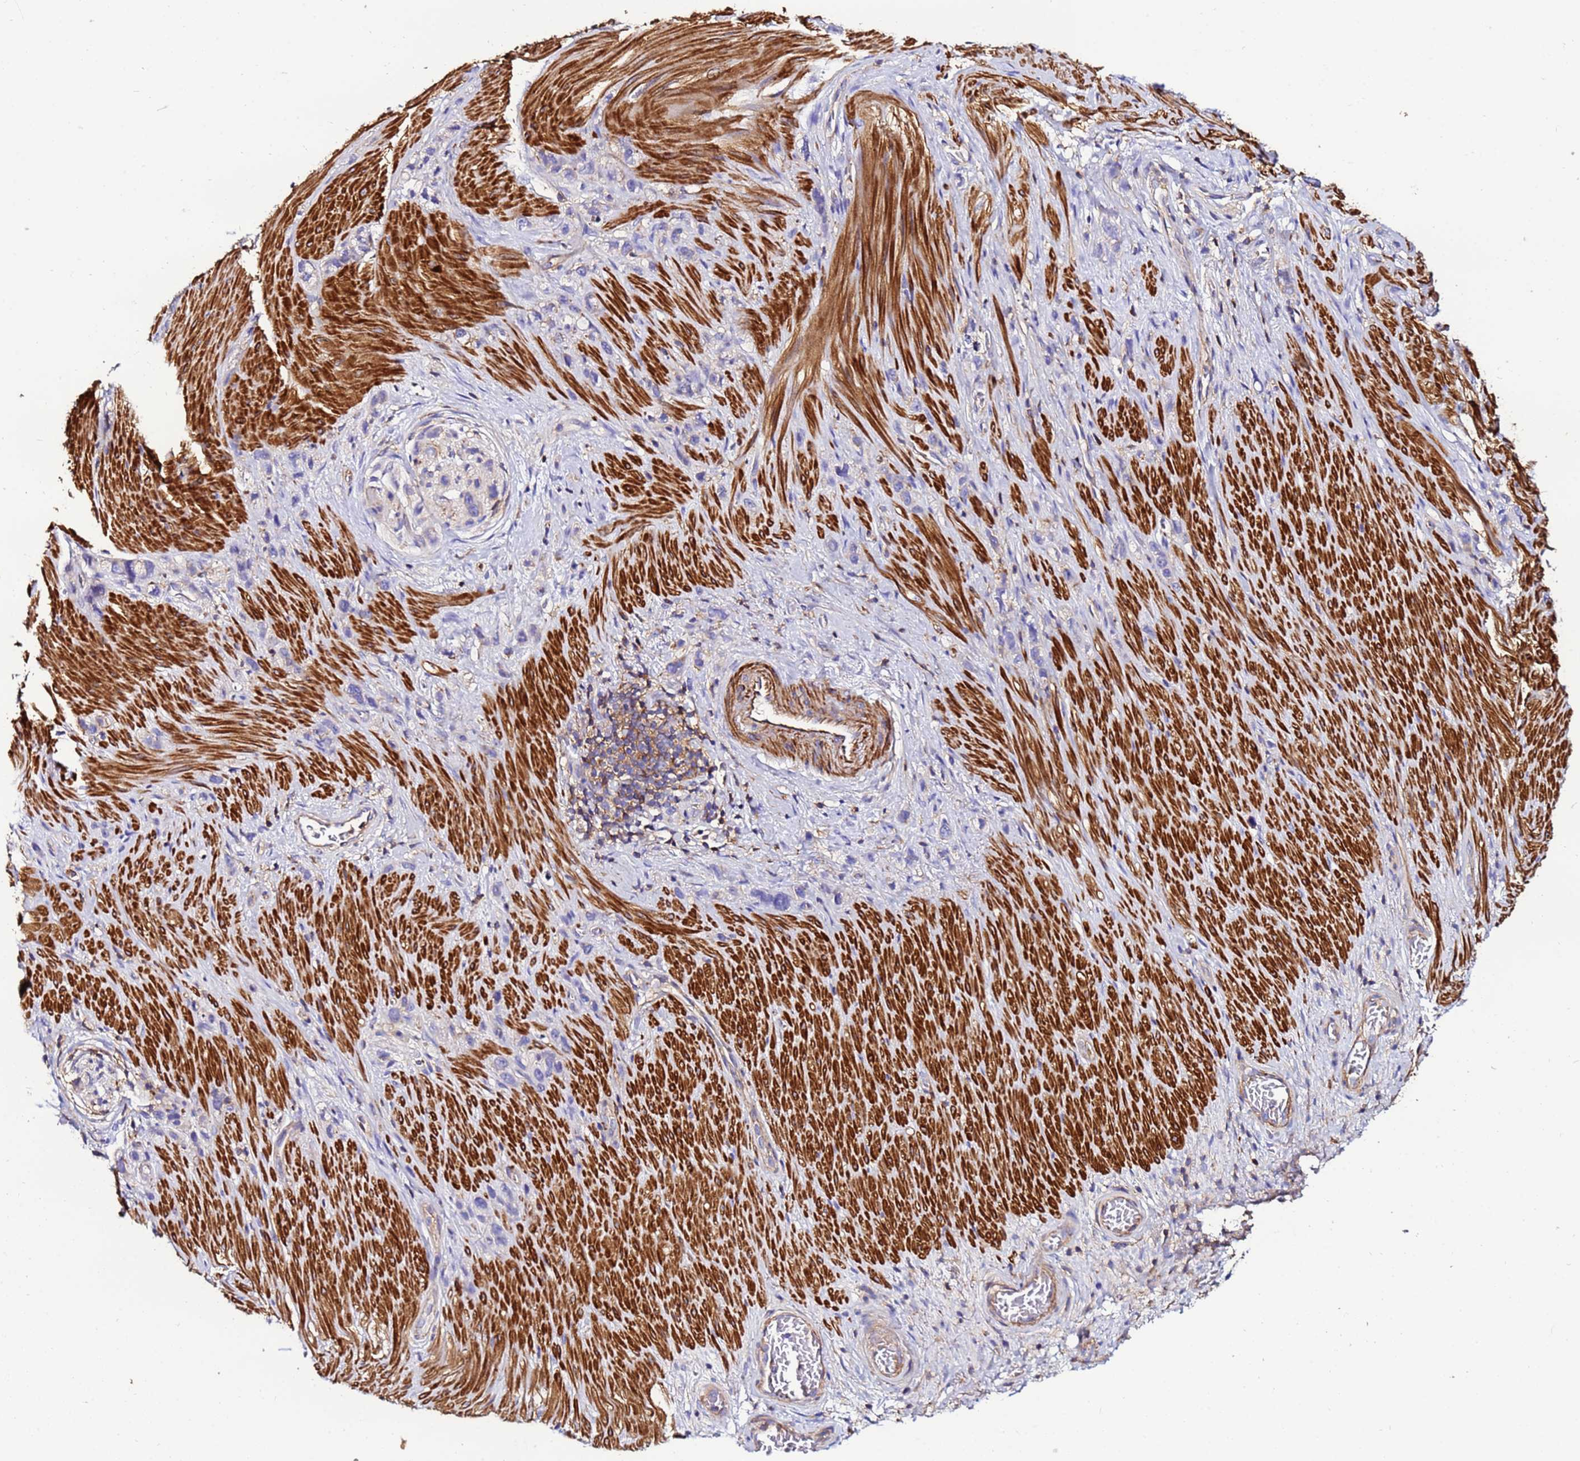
{"staining": {"intensity": "negative", "quantity": "none", "location": "none"}, "tissue": "stomach cancer", "cell_type": "Tumor cells", "image_type": "cancer", "snomed": [{"axis": "morphology", "description": "Adenocarcinoma, NOS"}, {"axis": "topography", "description": "Stomach"}], "caption": "A high-resolution histopathology image shows immunohistochemistry staining of stomach cancer, which demonstrates no significant staining in tumor cells. Nuclei are stained in blue.", "gene": "ACTB", "patient": {"sex": "female", "age": 65}}